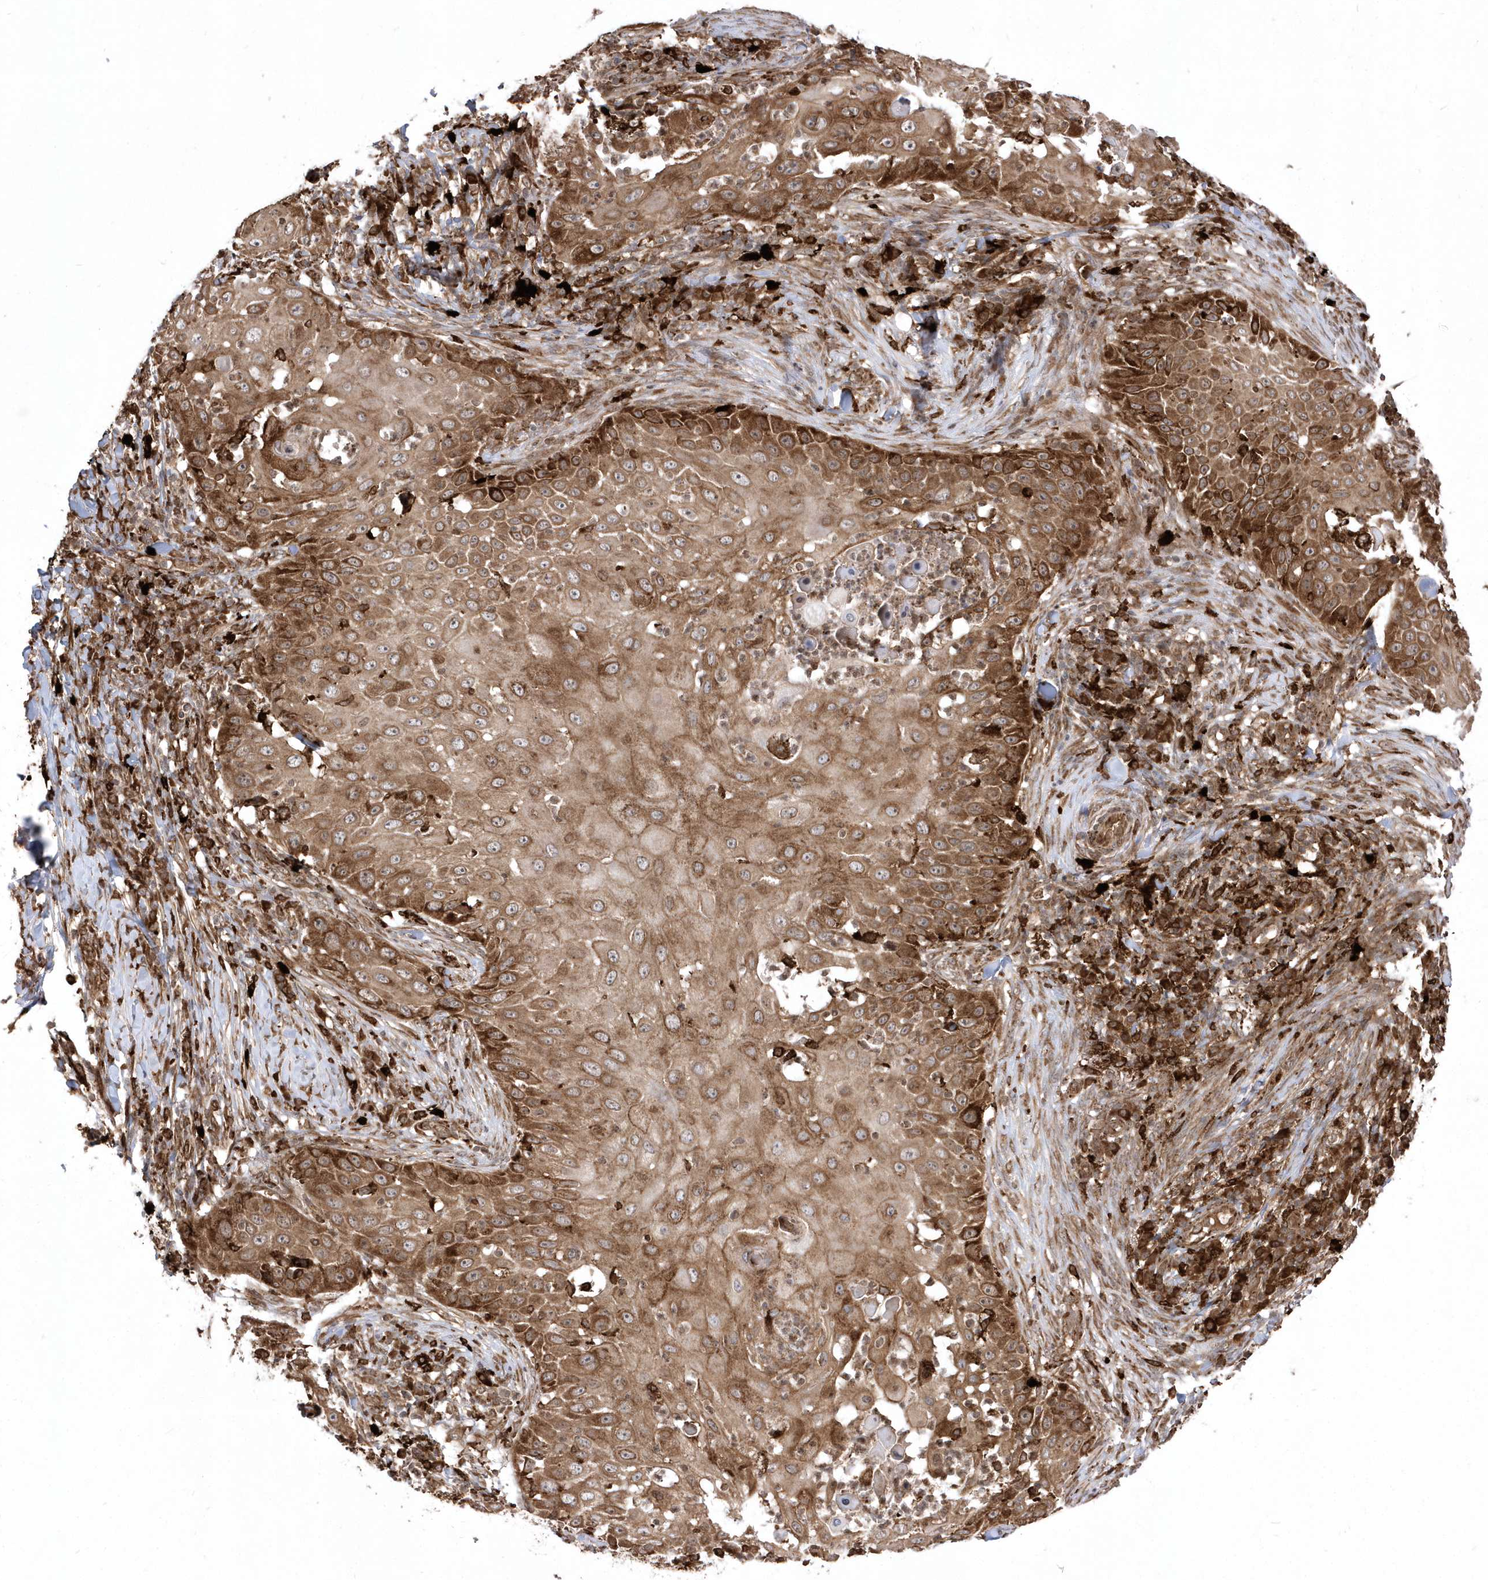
{"staining": {"intensity": "moderate", "quantity": ">75%", "location": "cytoplasmic/membranous"}, "tissue": "skin cancer", "cell_type": "Tumor cells", "image_type": "cancer", "snomed": [{"axis": "morphology", "description": "Squamous cell carcinoma, NOS"}, {"axis": "topography", "description": "Skin"}], "caption": "Approximately >75% of tumor cells in skin cancer (squamous cell carcinoma) display moderate cytoplasmic/membranous protein expression as visualized by brown immunohistochemical staining.", "gene": "EPC2", "patient": {"sex": "female", "age": 44}}